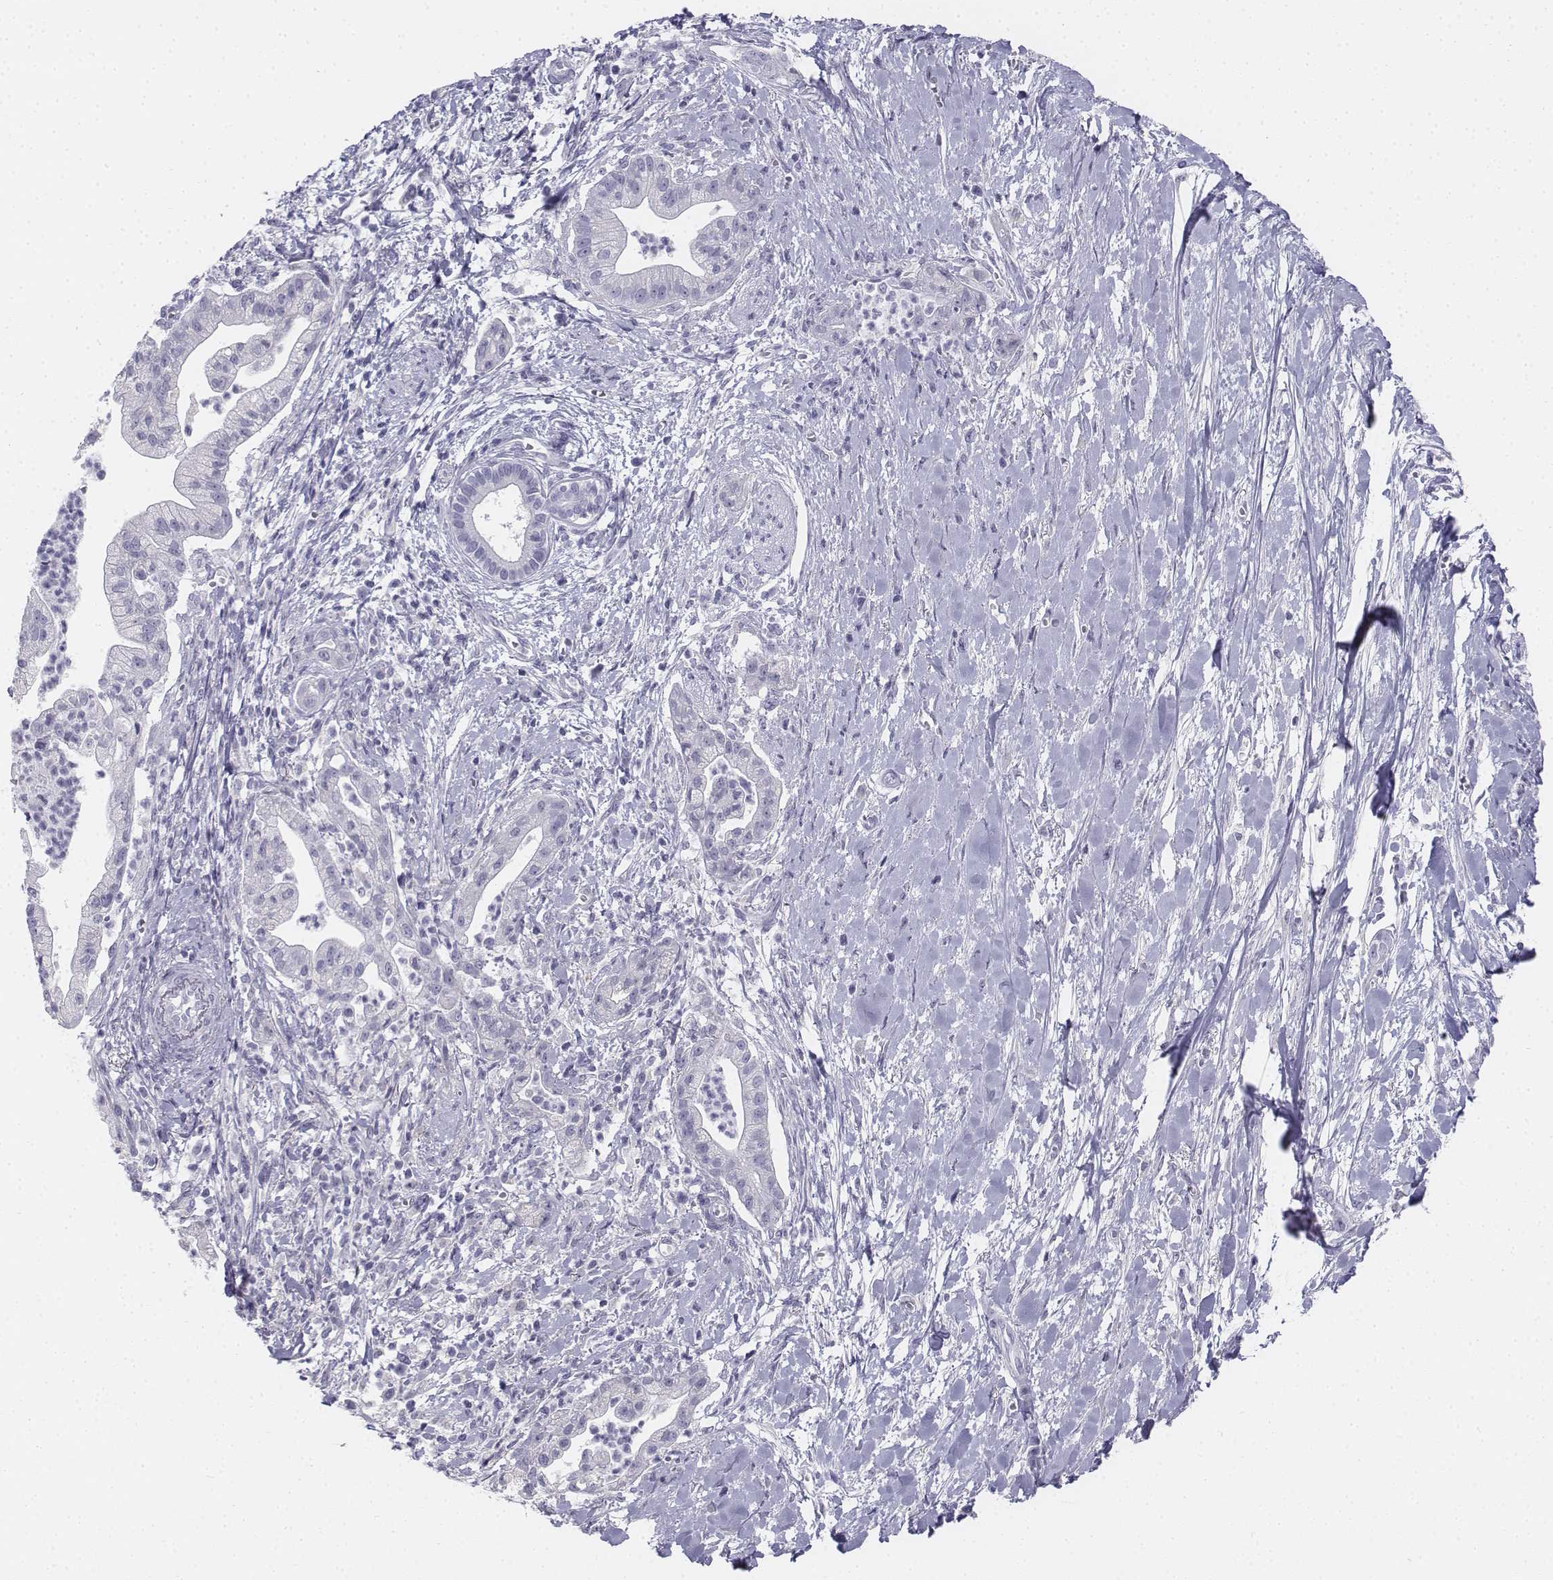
{"staining": {"intensity": "negative", "quantity": "none", "location": "none"}, "tissue": "pancreatic cancer", "cell_type": "Tumor cells", "image_type": "cancer", "snomed": [{"axis": "morphology", "description": "Normal tissue, NOS"}, {"axis": "morphology", "description": "Adenocarcinoma, NOS"}, {"axis": "topography", "description": "Lymph node"}, {"axis": "topography", "description": "Pancreas"}], "caption": "Tumor cells are negative for protein expression in human pancreatic cancer.", "gene": "TH", "patient": {"sex": "female", "age": 58}}